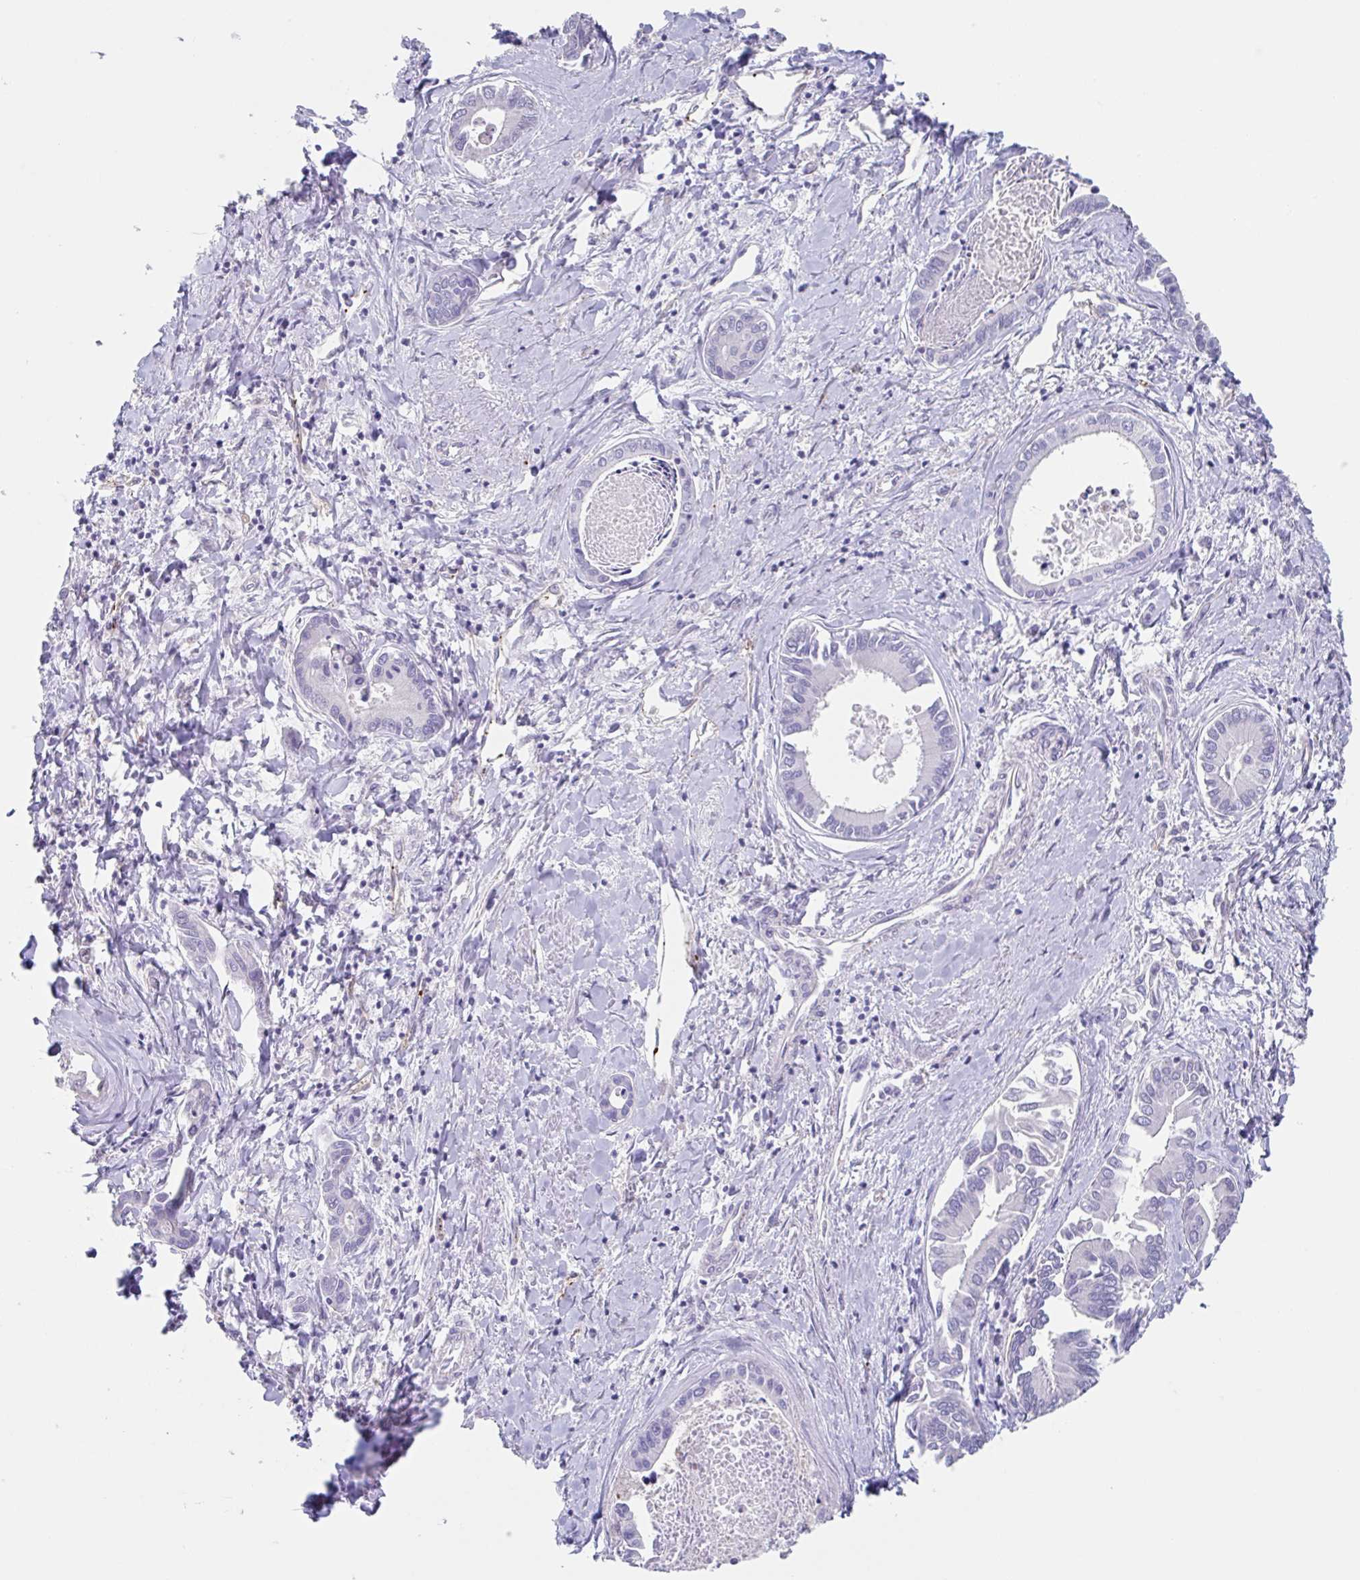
{"staining": {"intensity": "negative", "quantity": "none", "location": "none"}, "tissue": "liver cancer", "cell_type": "Tumor cells", "image_type": "cancer", "snomed": [{"axis": "morphology", "description": "Cholangiocarcinoma"}, {"axis": "topography", "description": "Liver"}], "caption": "An immunohistochemistry histopathology image of cholangiocarcinoma (liver) is shown. There is no staining in tumor cells of cholangiocarcinoma (liver).", "gene": "EHD4", "patient": {"sex": "male", "age": 66}}